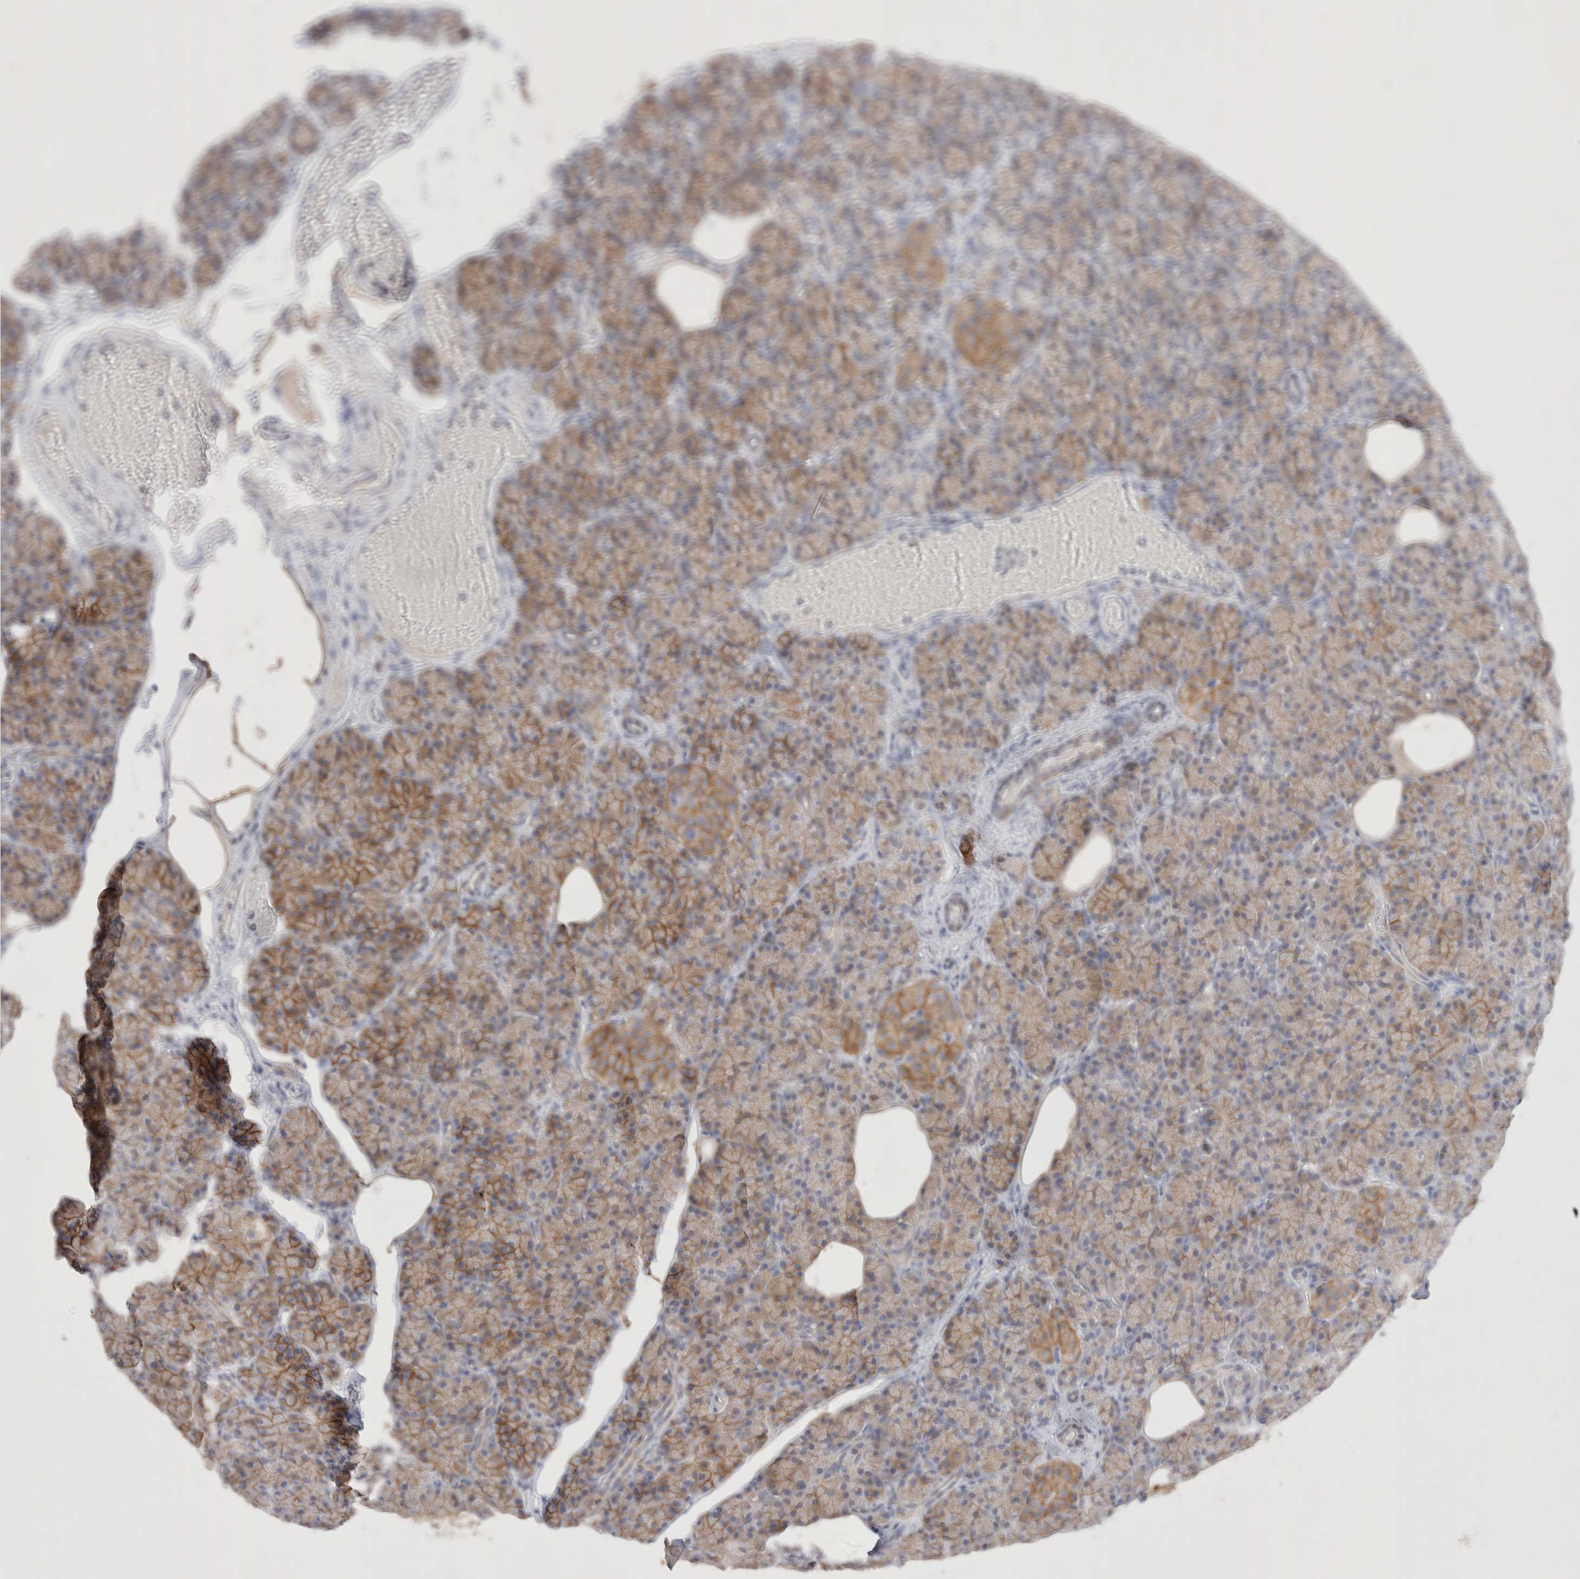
{"staining": {"intensity": "moderate", "quantity": ">75%", "location": "cytoplasmic/membranous"}, "tissue": "pancreas", "cell_type": "Exocrine glandular cells", "image_type": "normal", "snomed": [{"axis": "morphology", "description": "Normal tissue, NOS"}, {"axis": "topography", "description": "Pancreas"}], "caption": "Immunohistochemical staining of unremarkable pancreas exhibits >75% levels of moderate cytoplasmic/membranous protein expression in about >75% of exocrine glandular cells. The staining is performed using DAB brown chromogen to label protein expression. The nuclei are counter-stained blue using hematoxylin.", "gene": "EPCAM", "patient": {"sex": "female", "age": 43}}